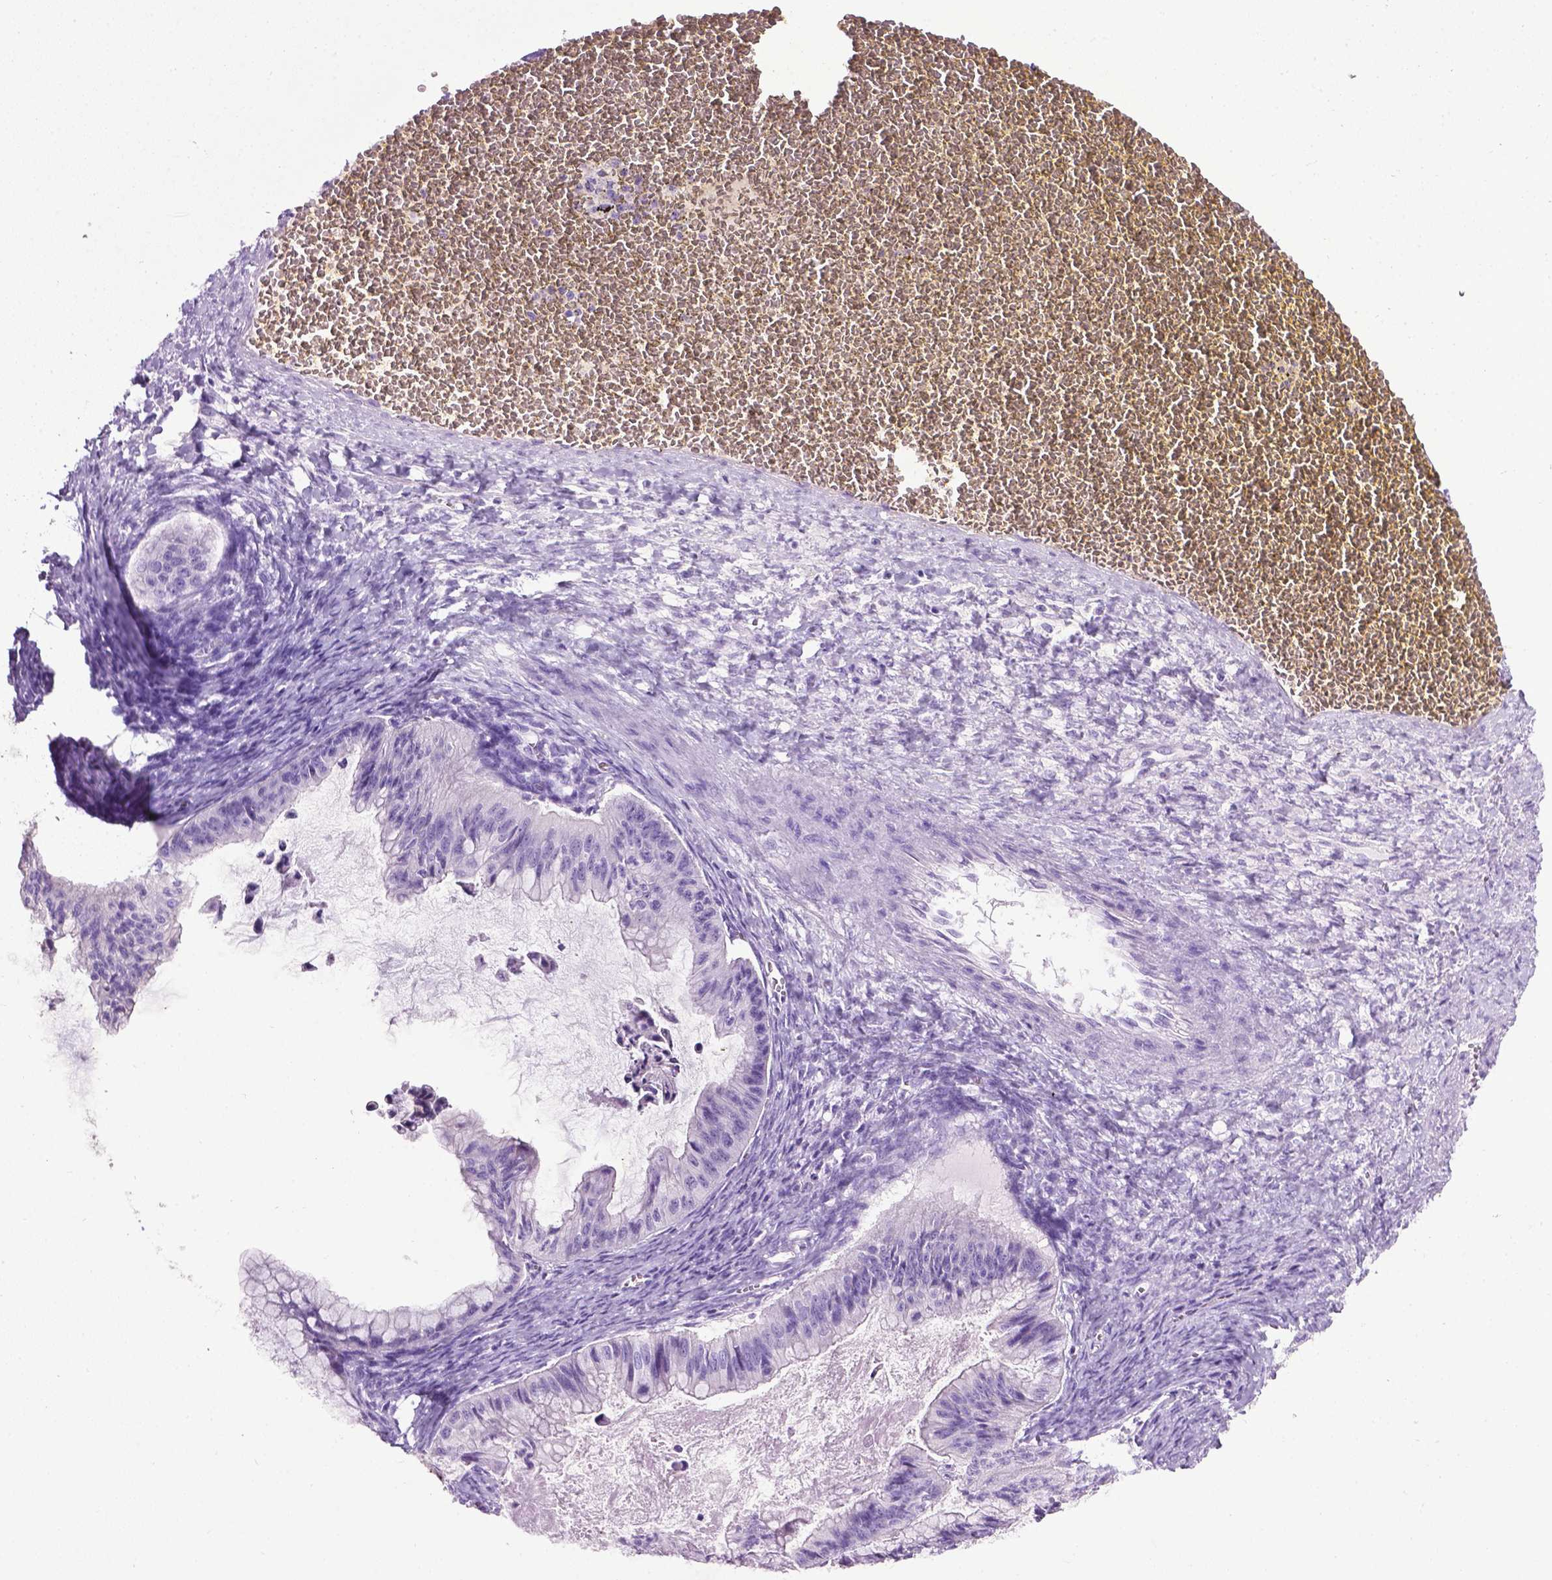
{"staining": {"intensity": "negative", "quantity": "none", "location": "none"}, "tissue": "ovarian cancer", "cell_type": "Tumor cells", "image_type": "cancer", "snomed": [{"axis": "morphology", "description": "Cystadenocarcinoma, mucinous, NOS"}, {"axis": "topography", "description": "Ovary"}], "caption": "This is a image of immunohistochemistry (IHC) staining of mucinous cystadenocarcinoma (ovarian), which shows no positivity in tumor cells.", "gene": "LELP1", "patient": {"sex": "female", "age": 72}}